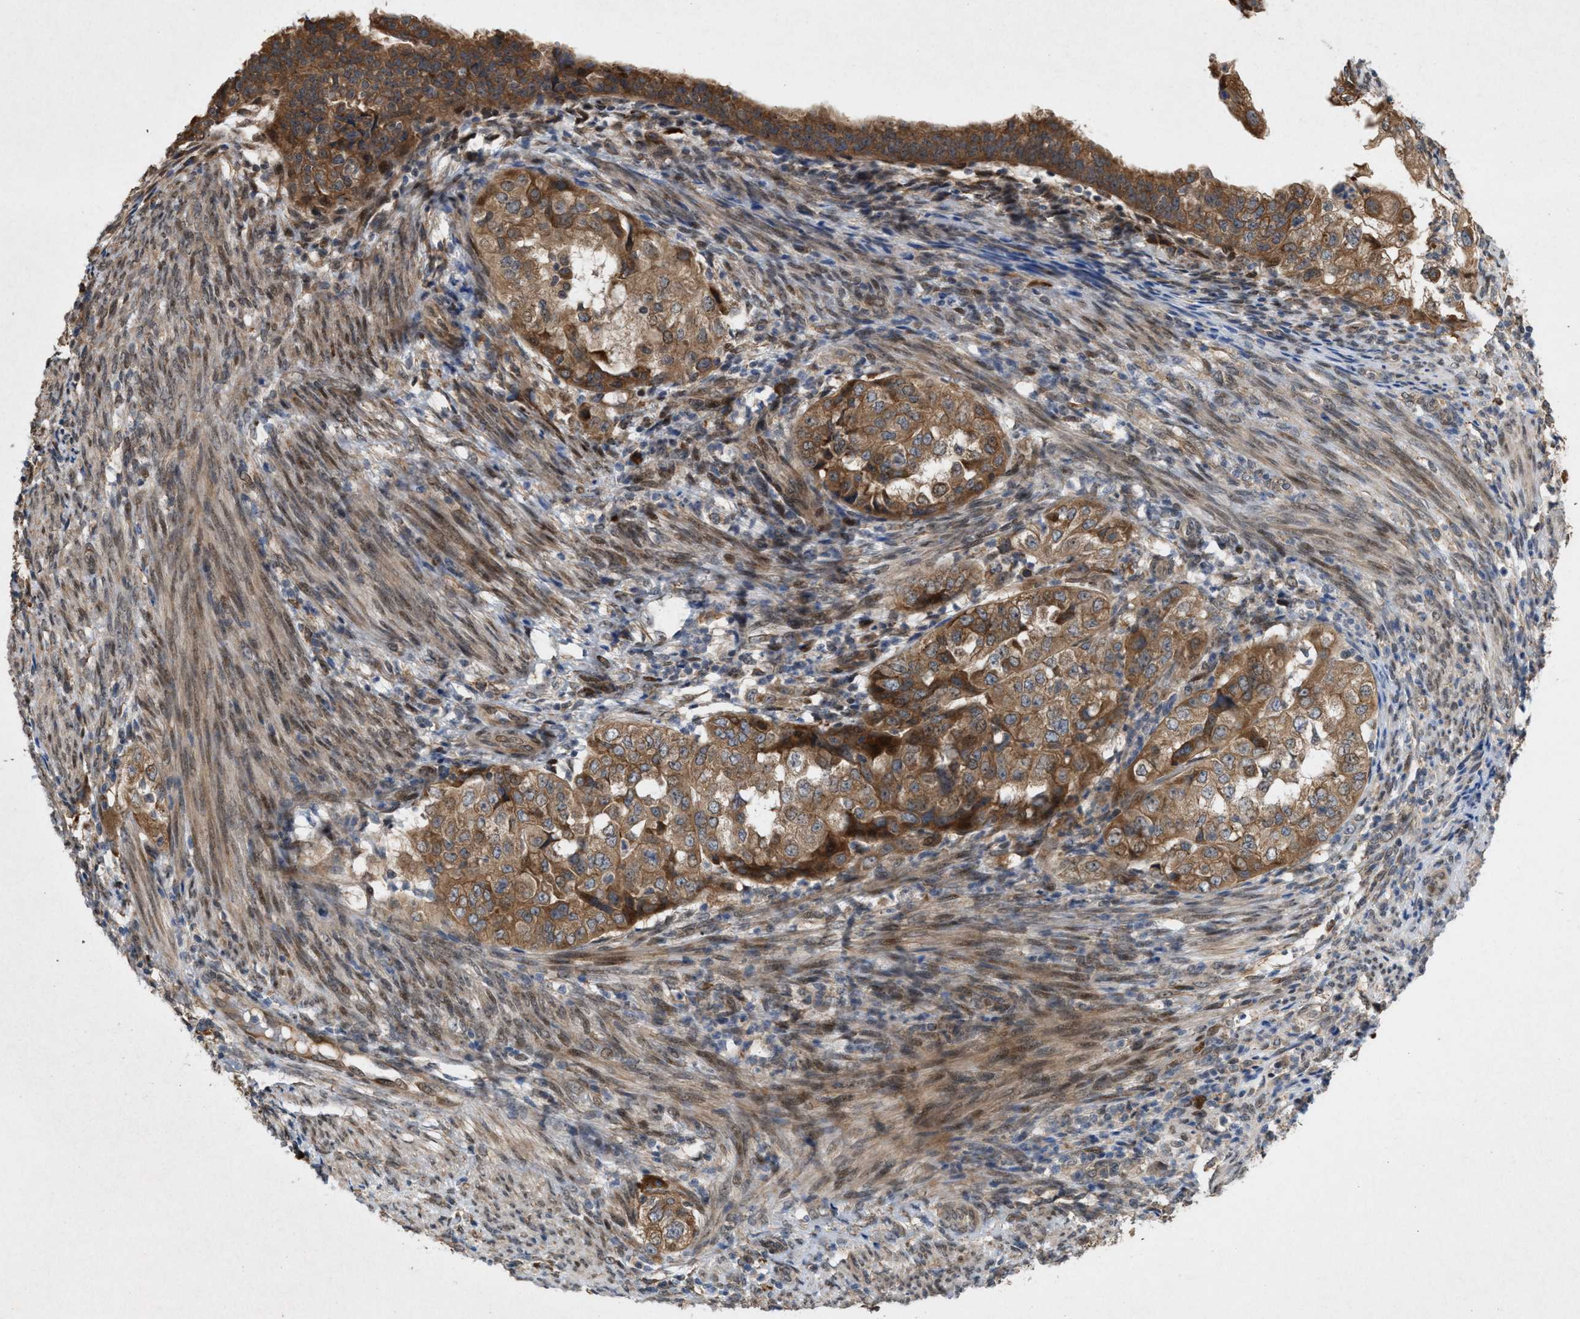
{"staining": {"intensity": "moderate", "quantity": ">75%", "location": "cytoplasmic/membranous"}, "tissue": "endometrial cancer", "cell_type": "Tumor cells", "image_type": "cancer", "snomed": [{"axis": "morphology", "description": "Adenocarcinoma, NOS"}, {"axis": "topography", "description": "Endometrium"}], "caption": "DAB immunohistochemical staining of endometrial adenocarcinoma shows moderate cytoplasmic/membranous protein expression in approximately >75% of tumor cells. (DAB (3,3'-diaminobenzidine) = brown stain, brightfield microscopy at high magnification).", "gene": "MFSD6", "patient": {"sex": "female", "age": 85}}